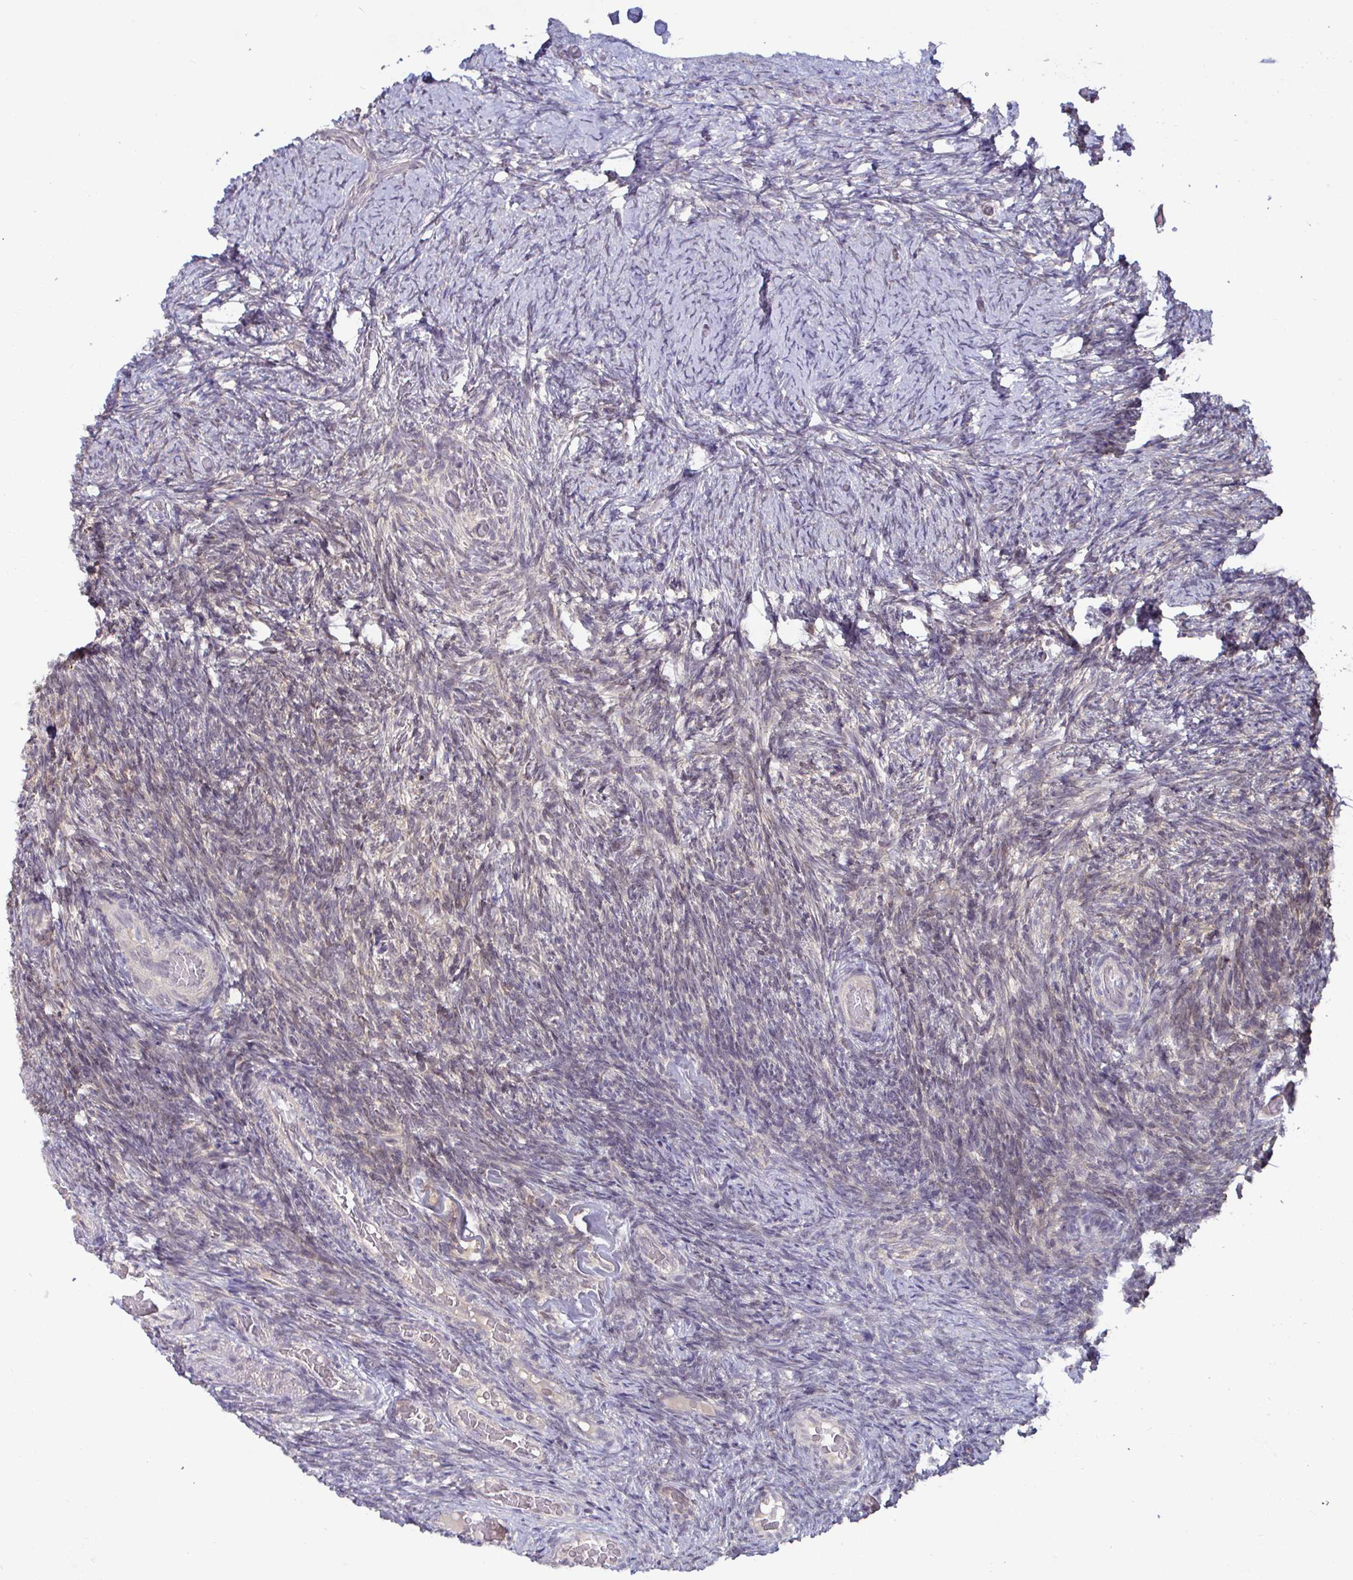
{"staining": {"intensity": "negative", "quantity": "none", "location": "none"}, "tissue": "ovary", "cell_type": "Ovarian stroma cells", "image_type": "normal", "snomed": [{"axis": "morphology", "description": "Normal tissue, NOS"}, {"axis": "topography", "description": "Ovary"}], "caption": "High power microscopy histopathology image of an immunohistochemistry (IHC) micrograph of benign ovary, revealing no significant expression in ovarian stroma cells.", "gene": "GSTM1", "patient": {"sex": "female", "age": 34}}